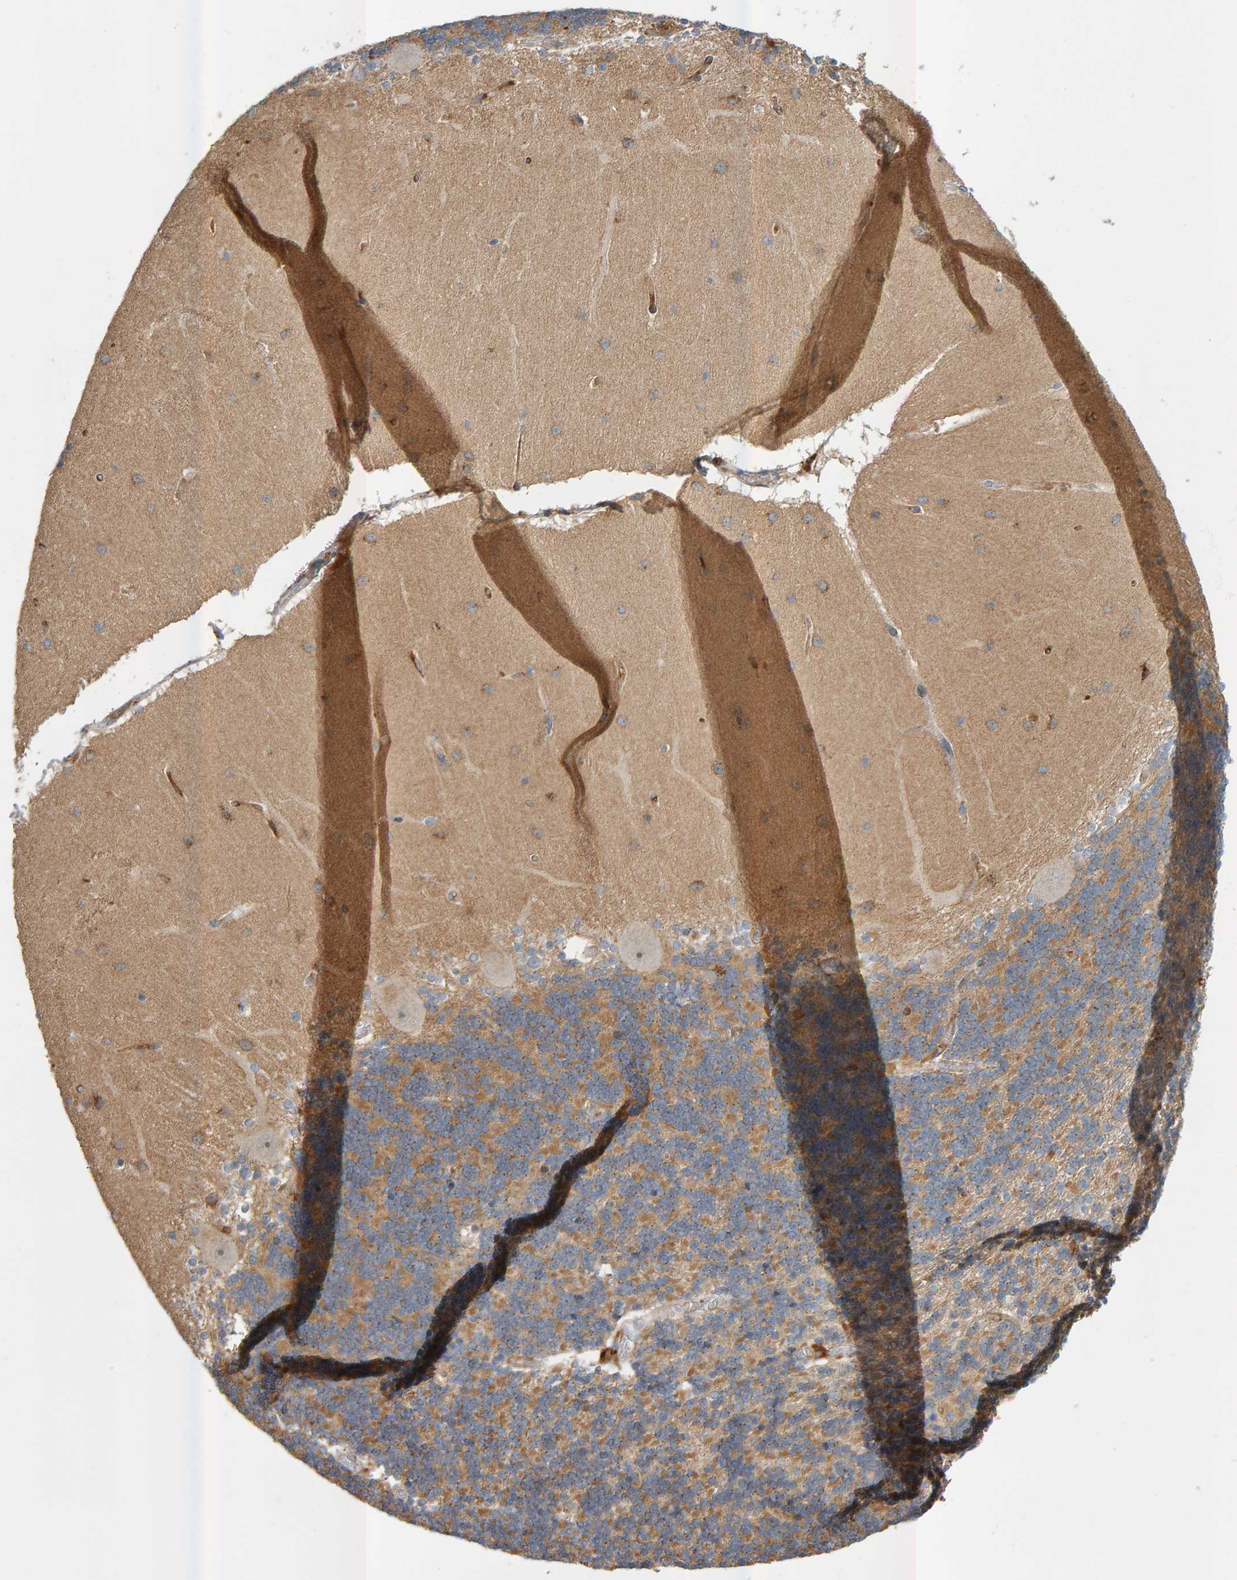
{"staining": {"intensity": "moderate", "quantity": ">75%", "location": "cytoplasmic/membranous"}, "tissue": "cerebellum", "cell_type": "Cells in granular layer", "image_type": "normal", "snomed": [{"axis": "morphology", "description": "Normal tissue, NOS"}, {"axis": "topography", "description": "Cerebellum"}], "caption": "A brown stain shows moderate cytoplasmic/membranous staining of a protein in cells in granular layer of unremarkable human cerebellum.", "gene": "ZNF160", "patient": {"sex": "female", "age": 54}}